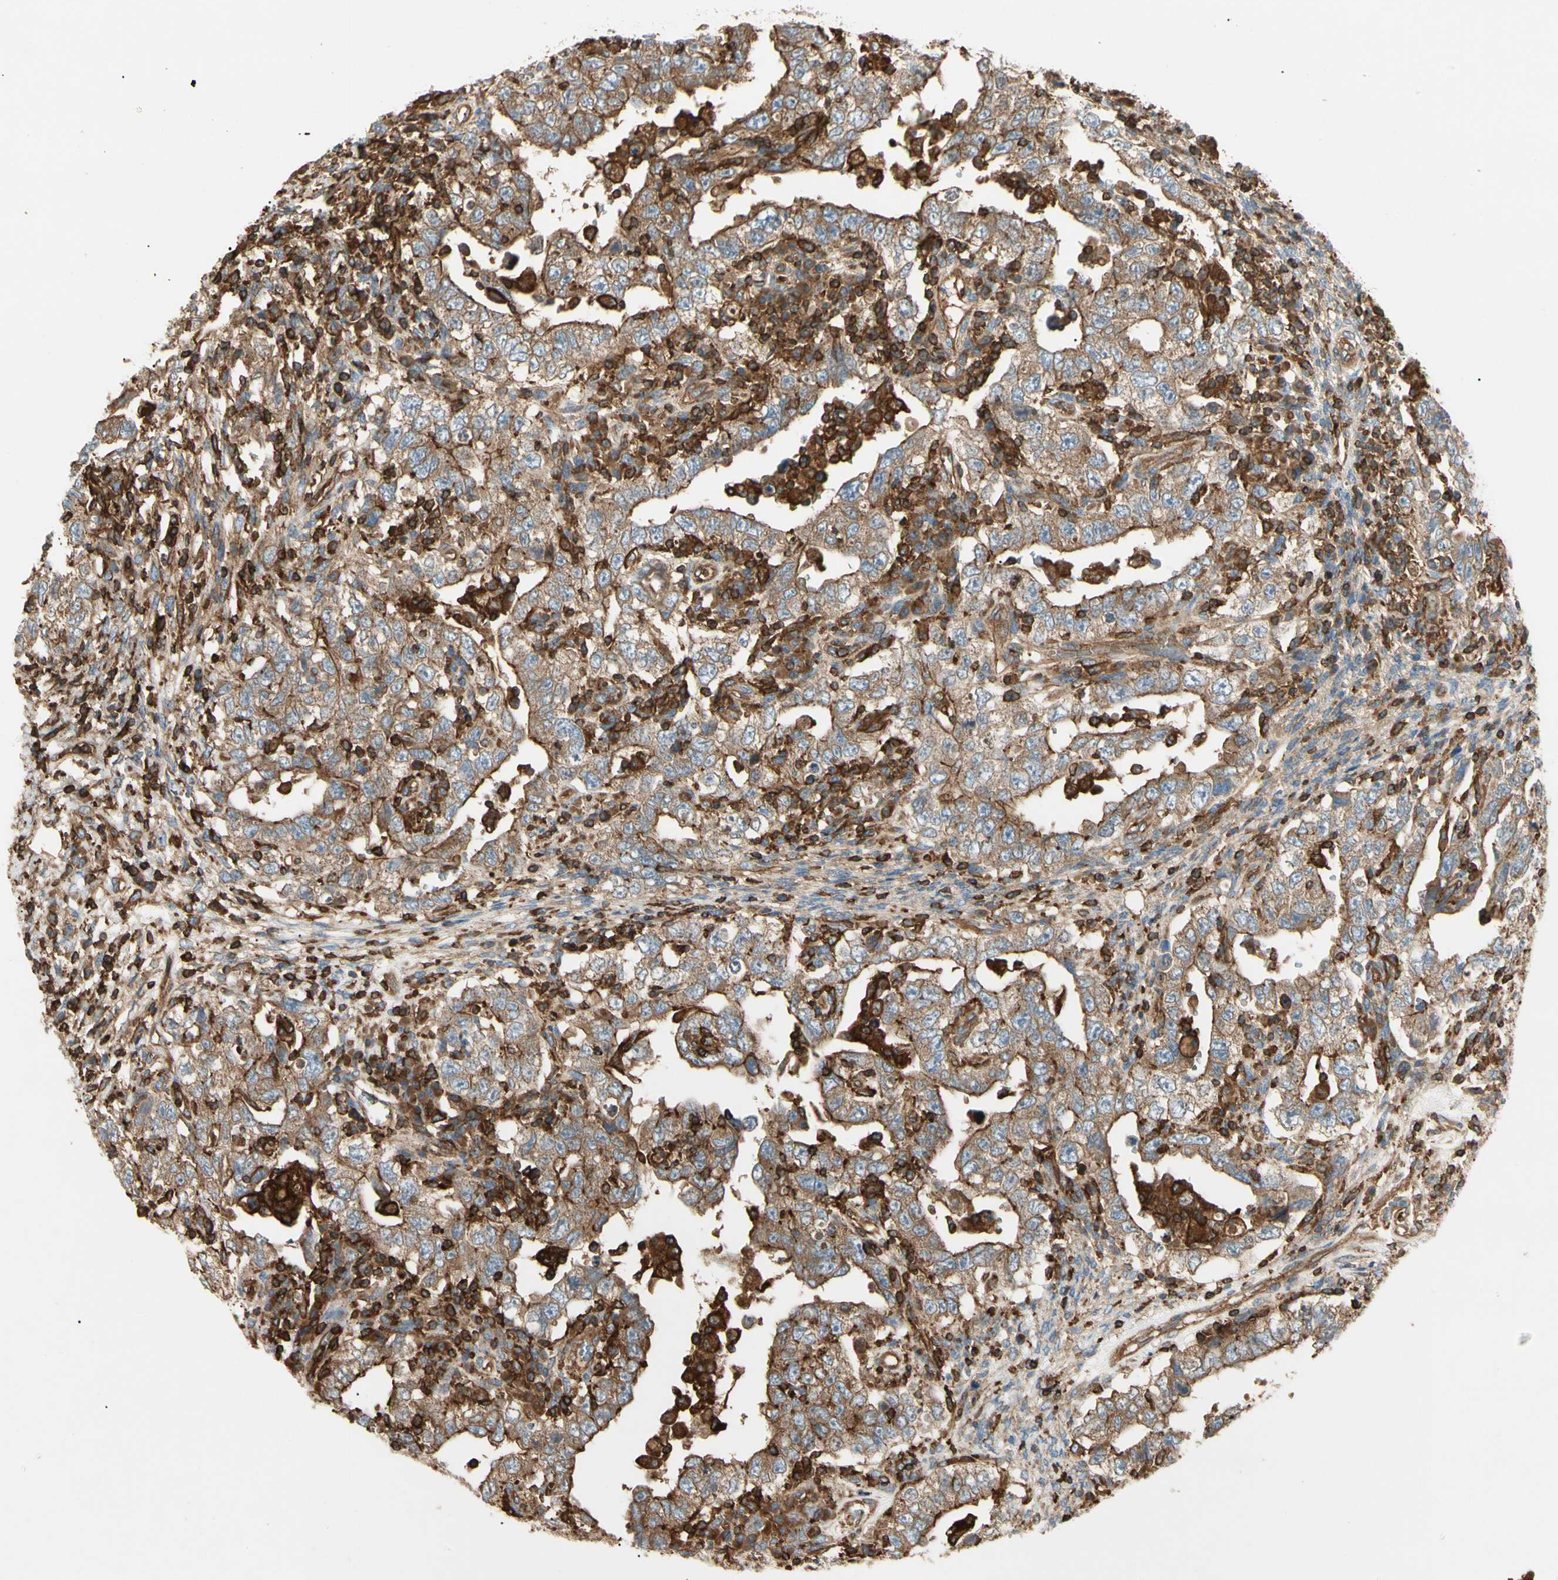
{"staining": {"intensity": "moderate", "quantity": ">75%", "location": "cytoplasmic/membranous"}, "tissue": "testis cancer", "cell_type": "Tumor cells", "image_type": "cancer", "snomed": [{"axis": "morphology", "description": "Carcinoma, Embryonal, NOS"}, {"axis": "topography", "description": "Testis"}], "caption": "This micrograph exhibits testis cancer (embryonal carcinoma) stained with immunohistochemistry (IHC) to label a protein in brown. The cytoplasmic/membranous of tumor cells show moderate positivity for the protein. Nuclei are counter-stained blue.", "gene": "ARPC2", "patient": {"sex": "male", "age": 26}}